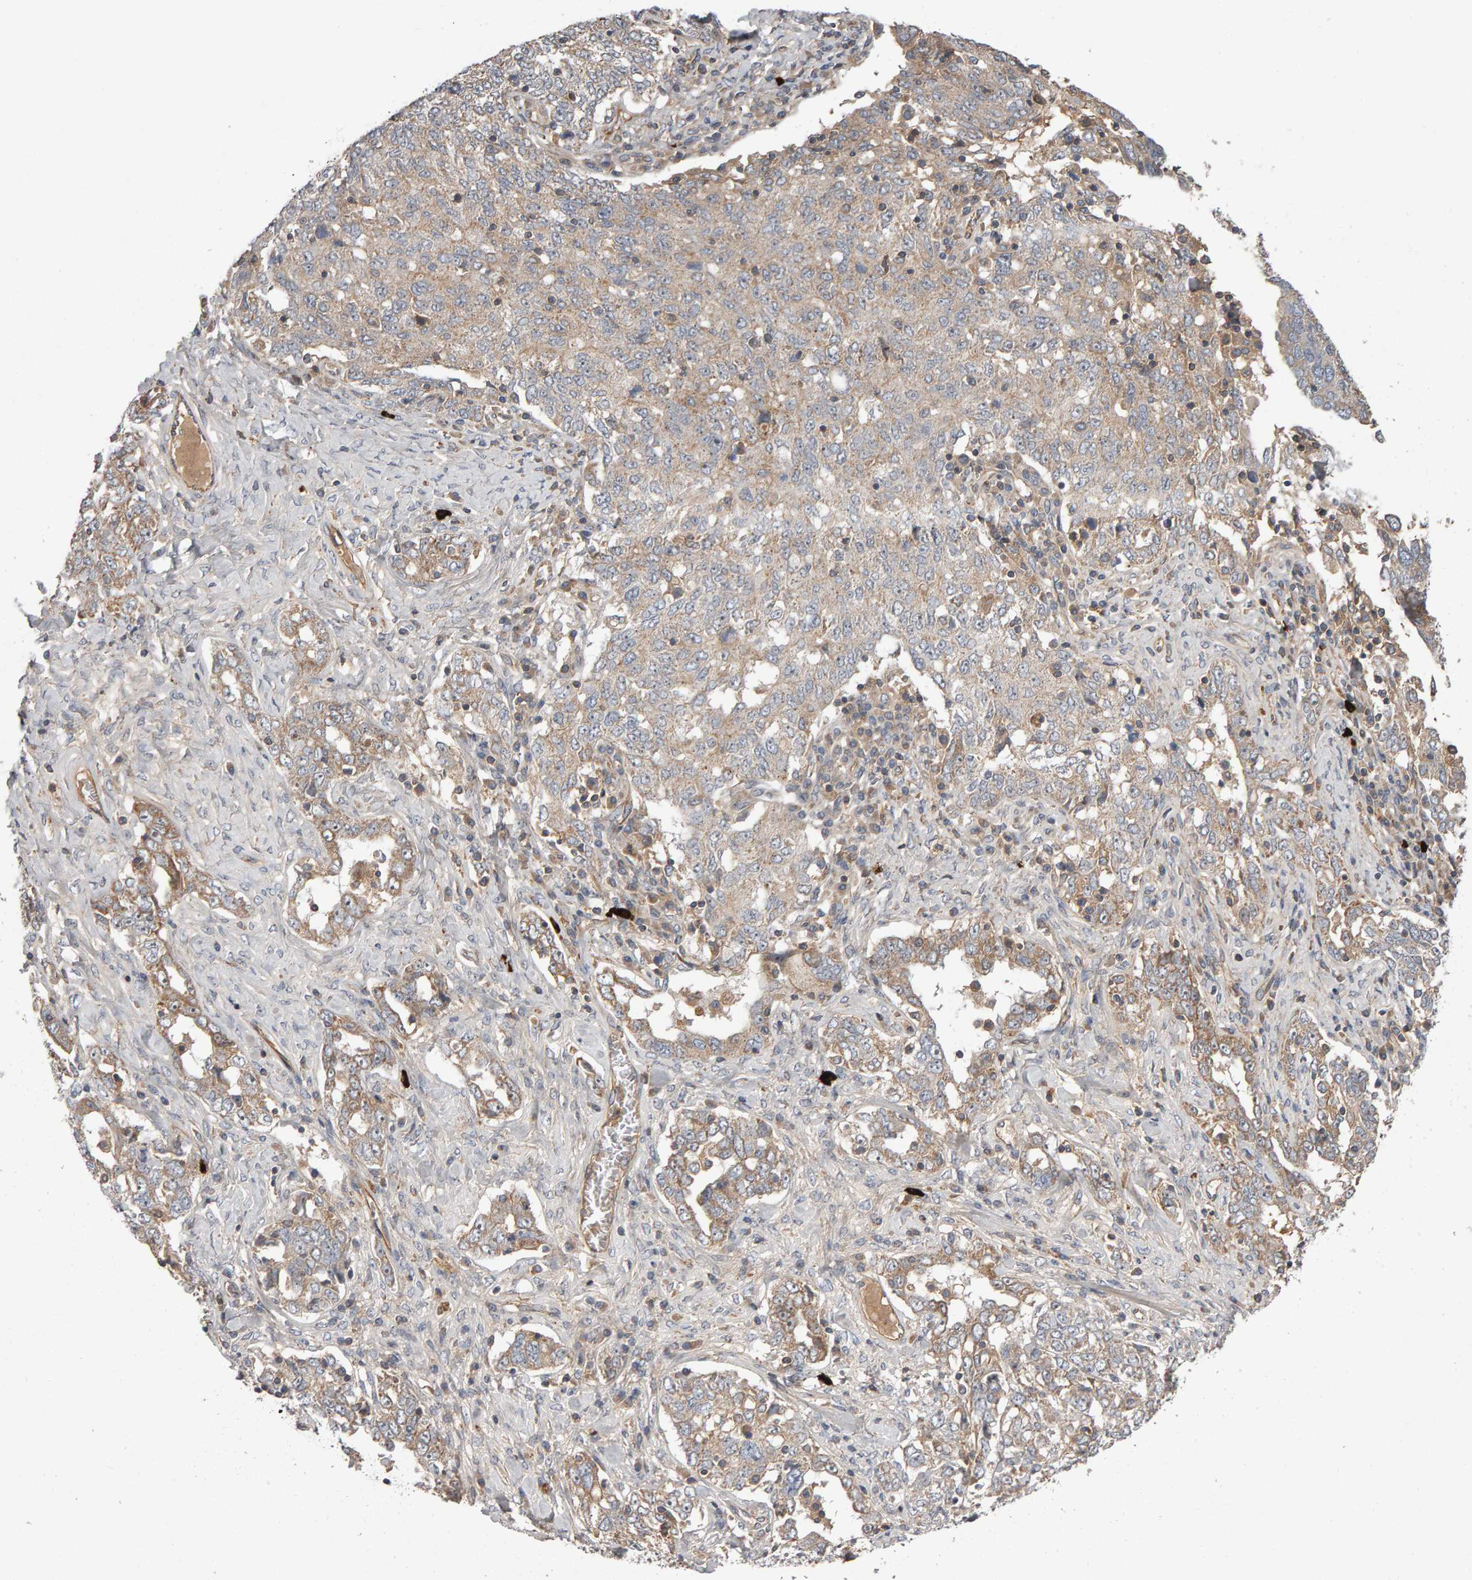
{"staining": {"intensity": "weak", "quantity": "<25%", "location": "cytoplasmic/membranous"}, "tissue": "ovarian cancer", "cell_type": "Tumor cells", "image_type": "cancer", "snomed": [{"axis": "morphology", "description": "Carcinoma, endometroid"}, {"axis": "topography", "description": "Ovary"}], "caption": "Human ovarian cancer stained for a protein using IHC exhibits no staining in tumor cells.", "gene": "PGS1", "patient": {"sex": "female", "age": 62}}